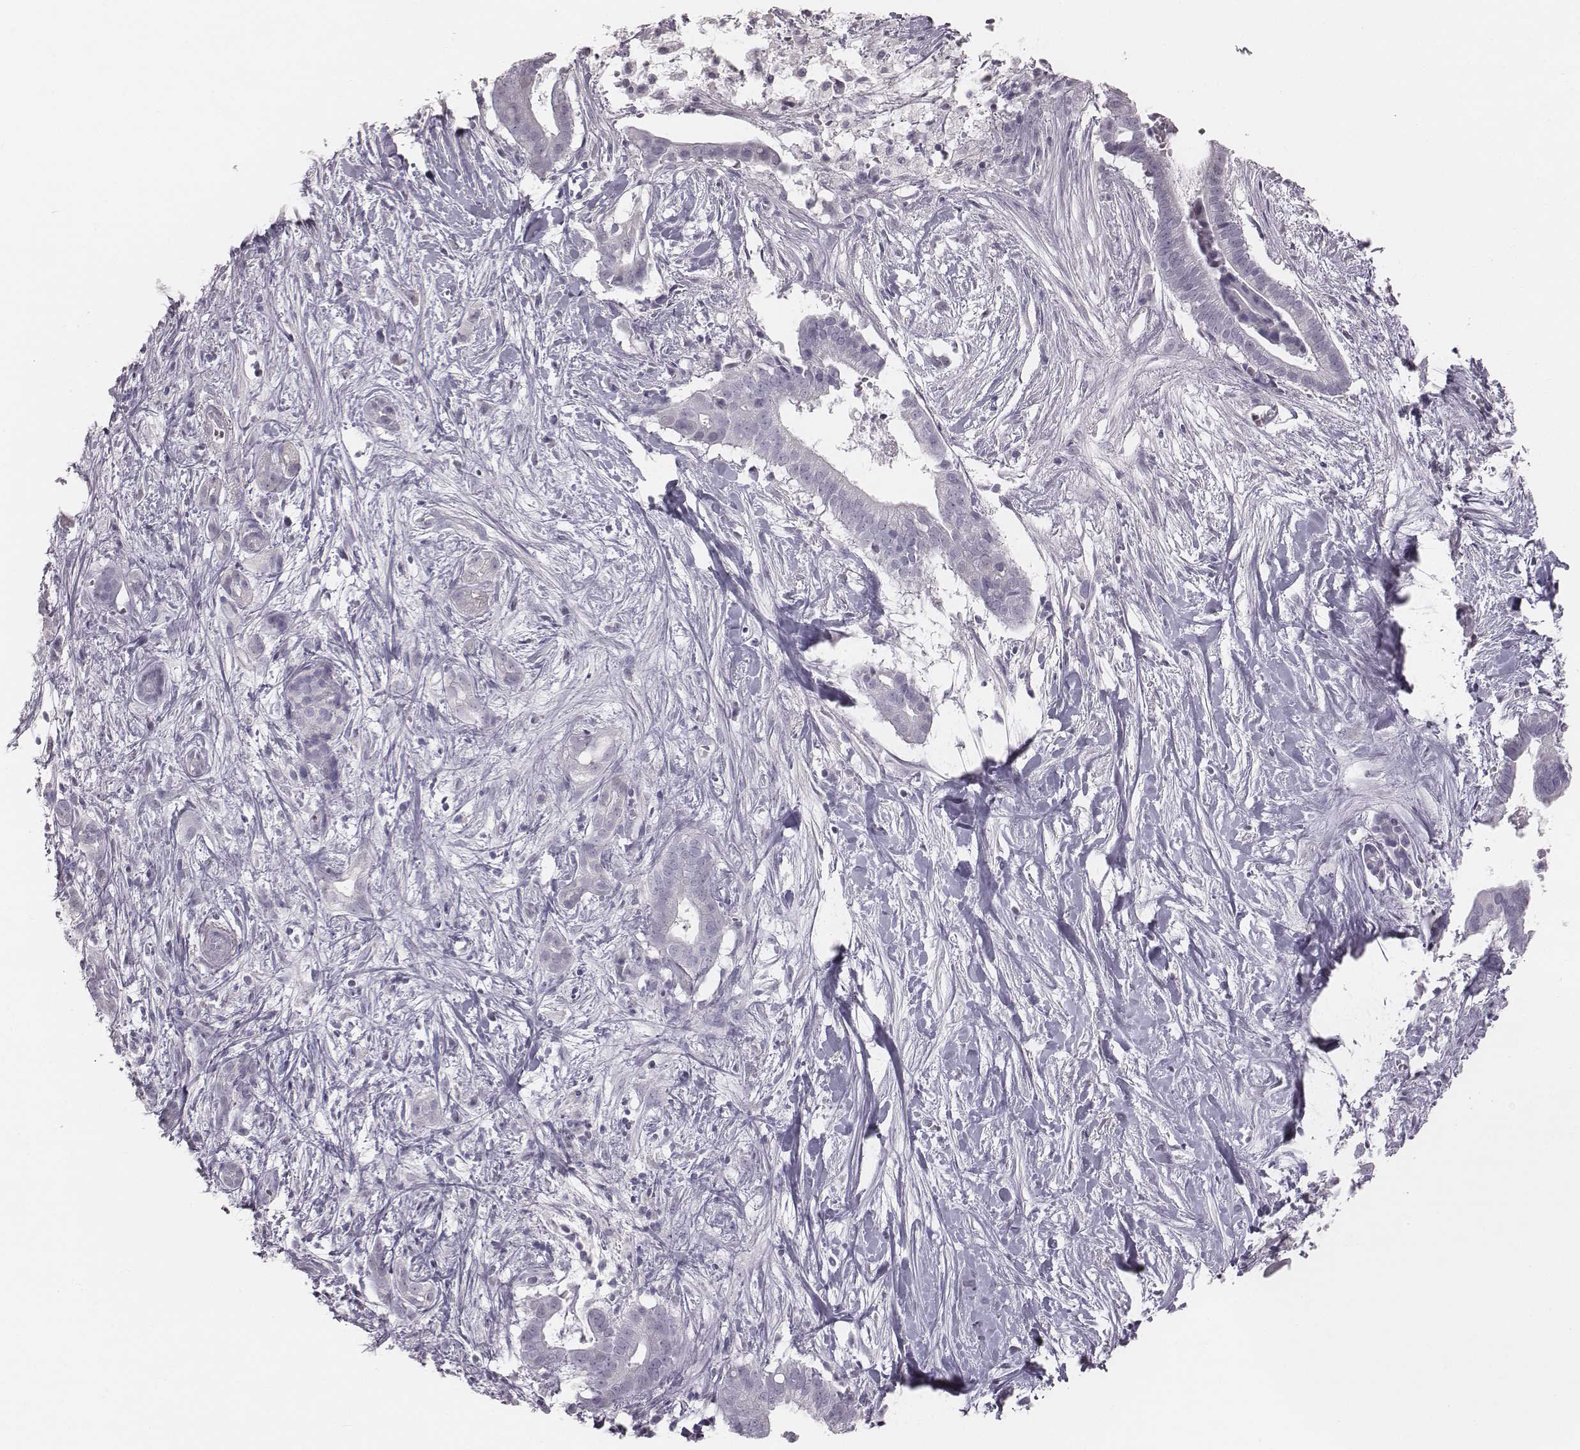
{"staining": {"intensity": "negative", "quantity": "none", "location": "none"}, "tissue": "pancreatic cancer", "cell_type": "Tumor cells", "image_type": "cancer", "snomed": [{"axis": "morphology", "description": "Adenocarcinoma, NOS"}, {"axis": "topography", "description": "Pancreas"}], "caption": "Tumor cells are negative for protein expression in human pancreatic cancer (adenocarcinoma). (DAB immunohistochemistry with hematoxylin counter stain).", "gene": "C6orf58", "patient": {"sex": "male", "age": 61}}